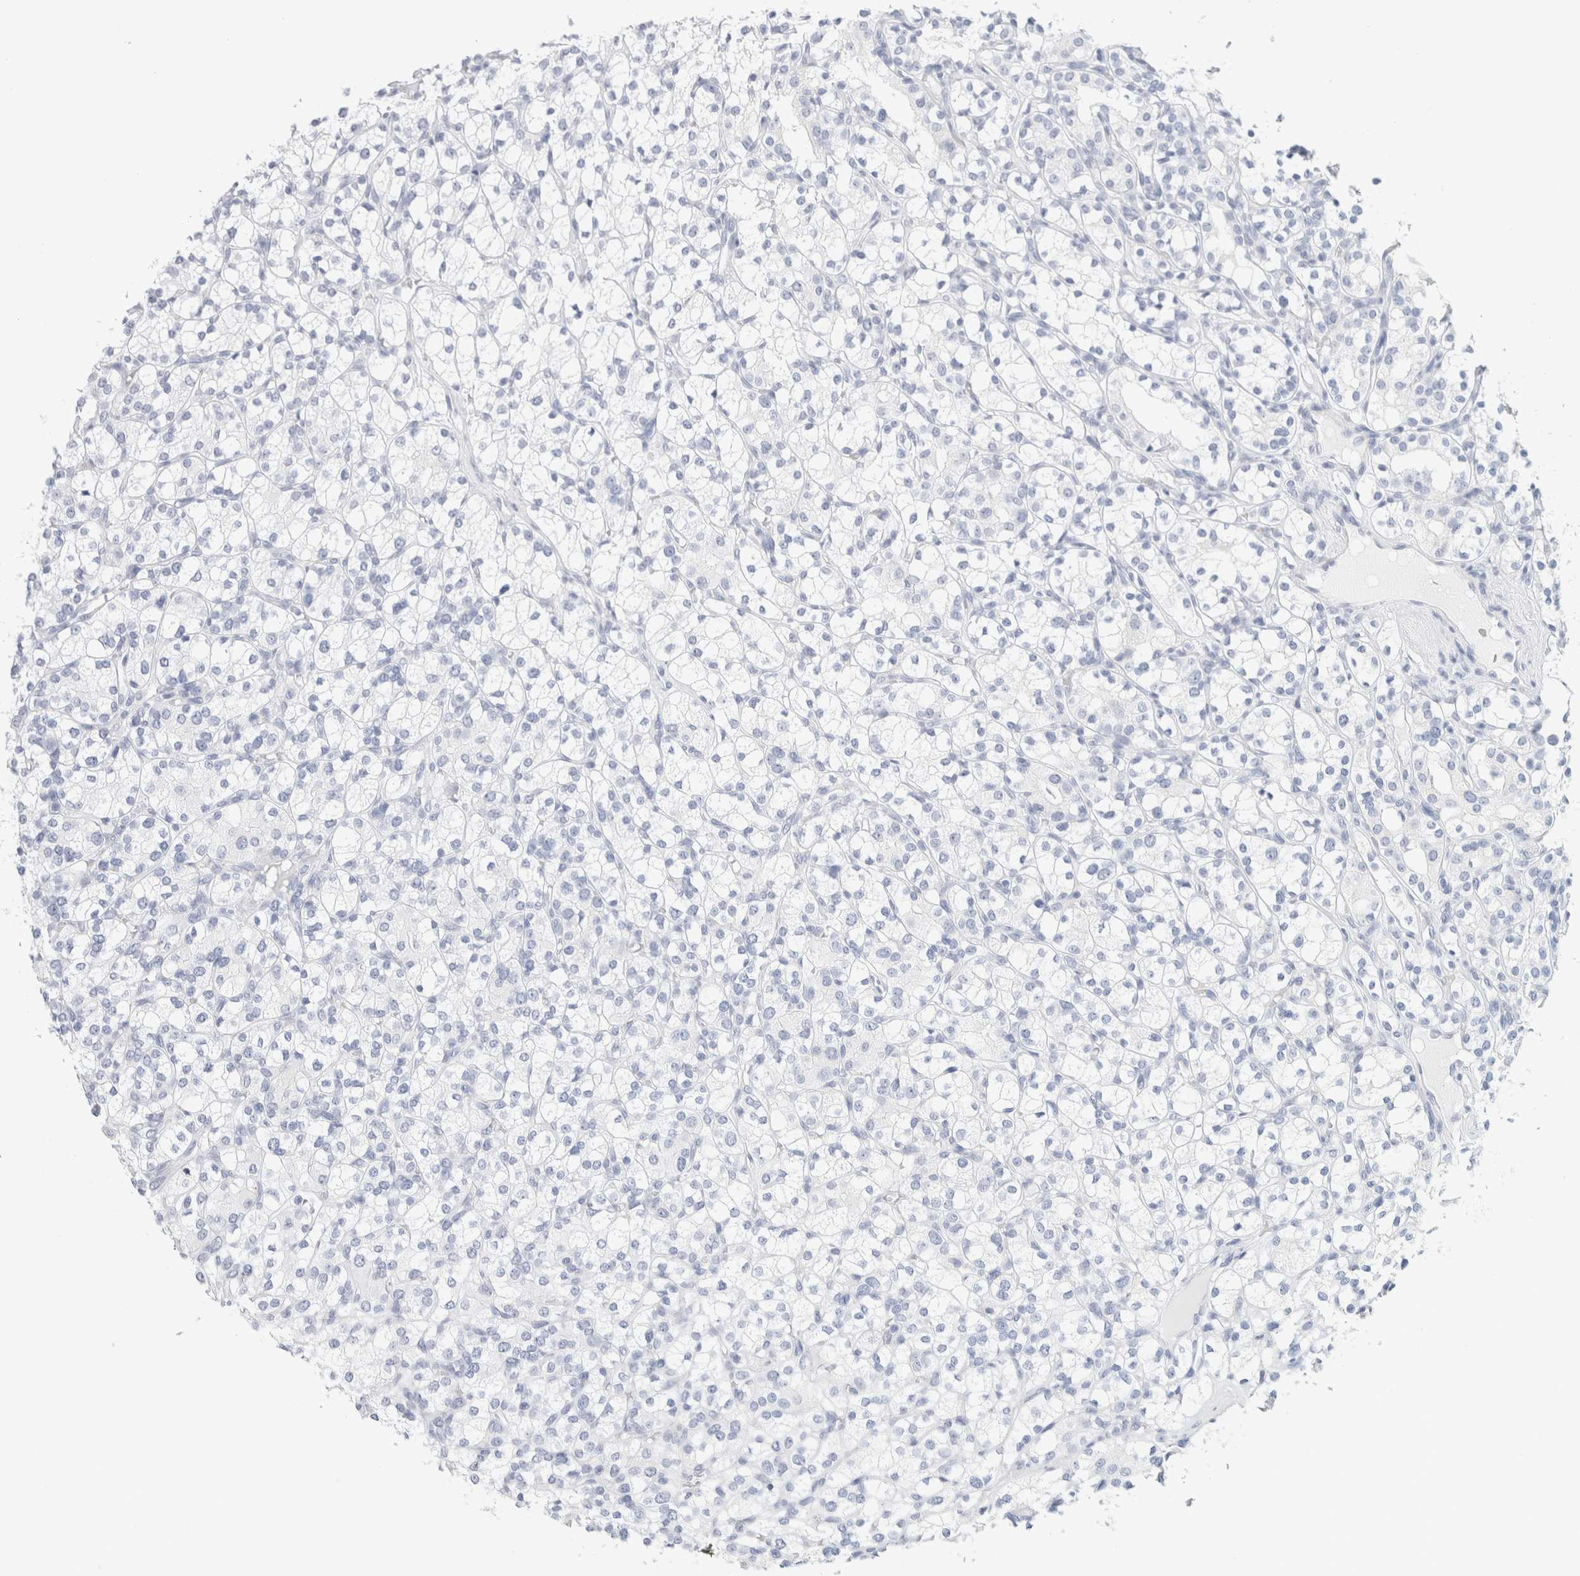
{"staining": {"intensity": "negative", "quantity": "none", "location": "none"}, "tissue": "renal cancer", "cell_type": "Tumor cells", "image_type": "cancer", "snomed": [{"axis": "morphology", "description": "Adenocarcinoma, NOS"}, {"axis": "topography", "description": "Kidney"}], "caption": "Immunohistochemical staining of renal cancer exhibits no significant staining in tumor cells. (IHC, brightfield microscopy, high magnification).", "gene": "RTN4", "patient": {"sex": "male", "age": 77}}